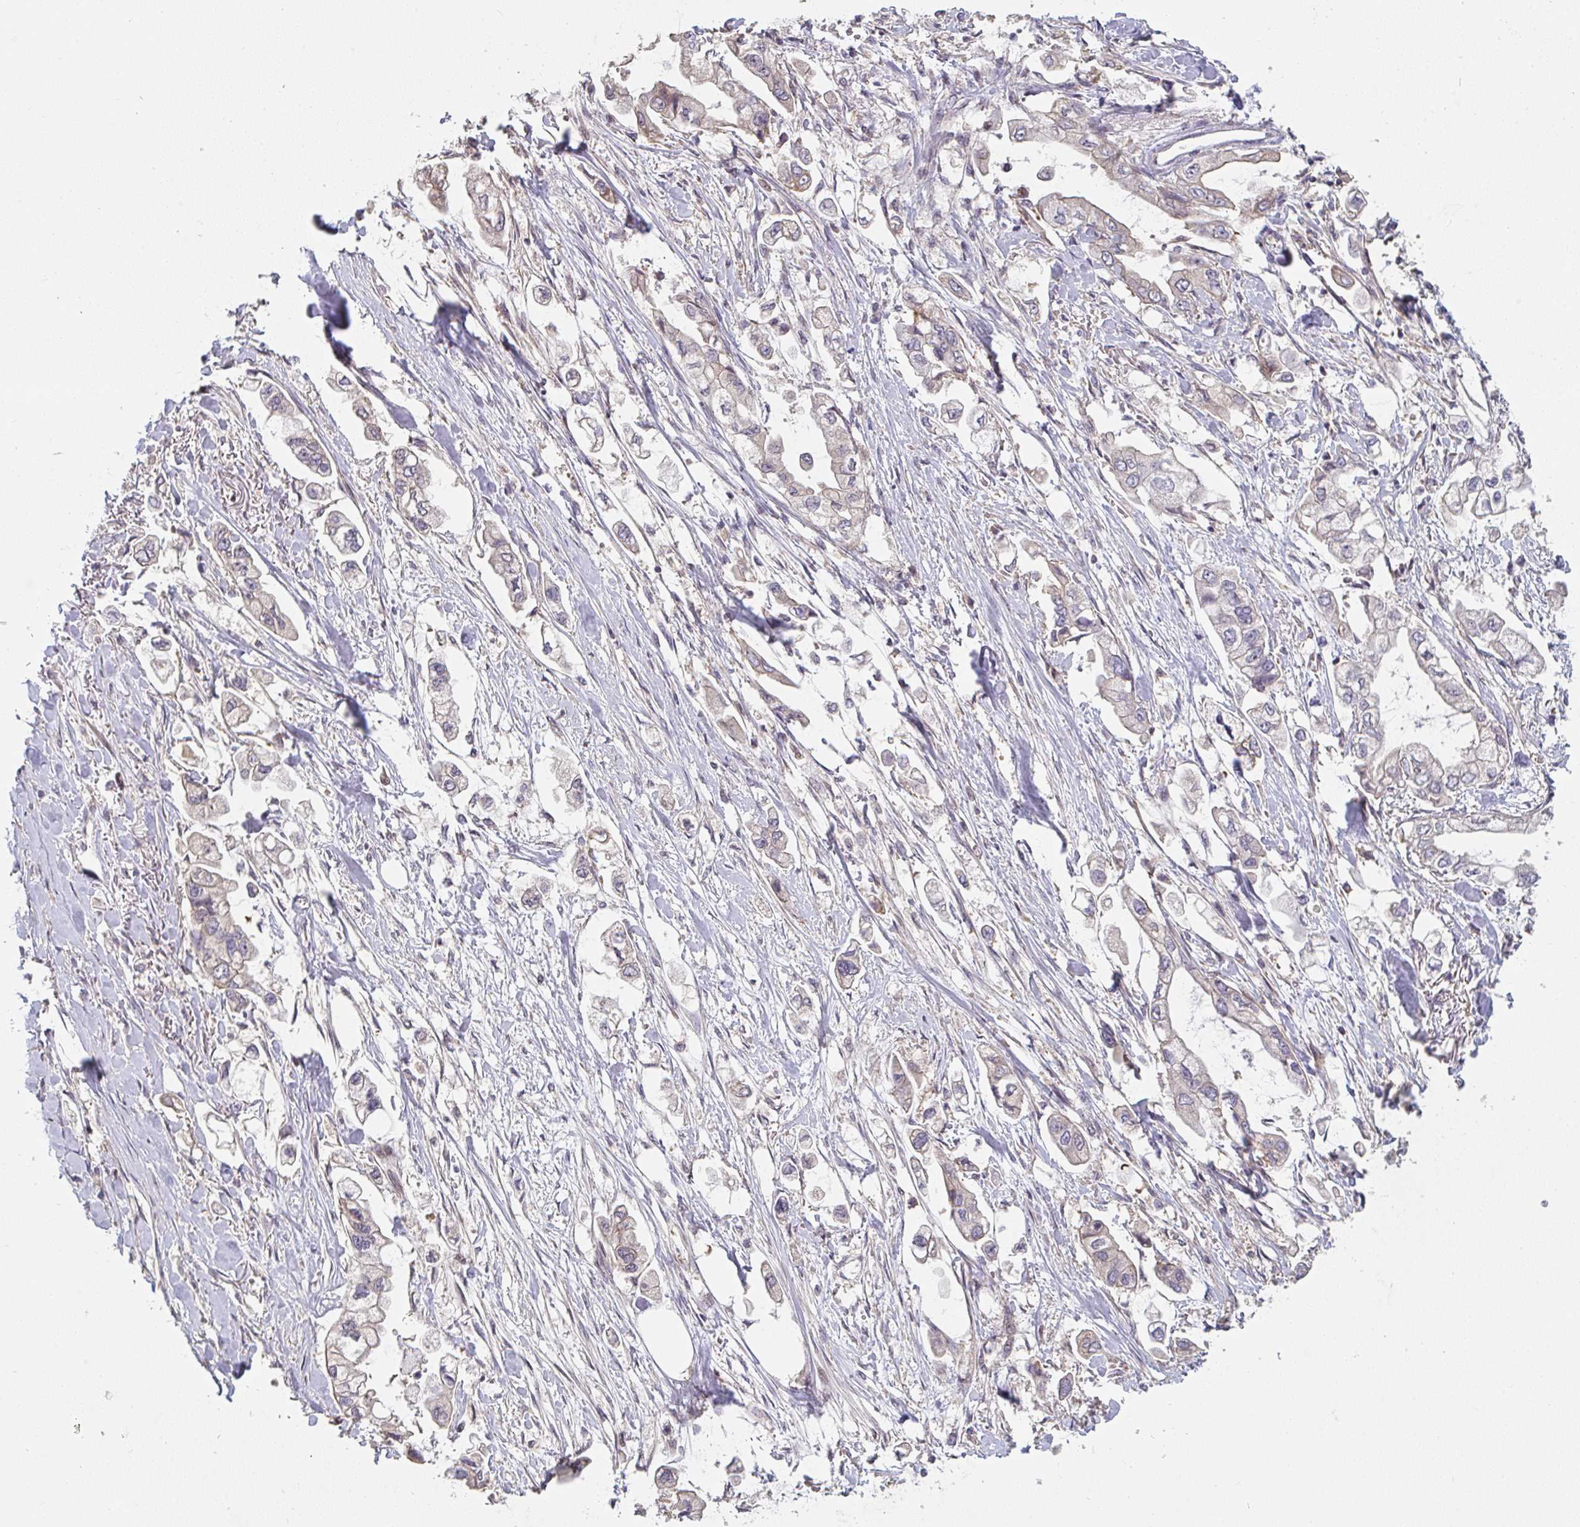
{"staining": {"intensity": "negative", "quantity": "none", "location": "none"}, "tissue": "stomach cancer", "cell_type": "Tumor cells", "image_type": "cancer", "snomed": [{"axis": "morphology", "description": "Adenocarcinoma, NOS"}, {"axis": "topography", "description": "Stomach"}], "caption": "Protein analysis of adenocarcinoma (stomach) displays no significant expression in tumor cells. Brightfield microscopy of immunohistochemistry stained with DAB (brown) and hematoxylin (blue), captured at high magnification.", "gene": "RANGRF", "patient": {"sex": "male", "age": 62}}